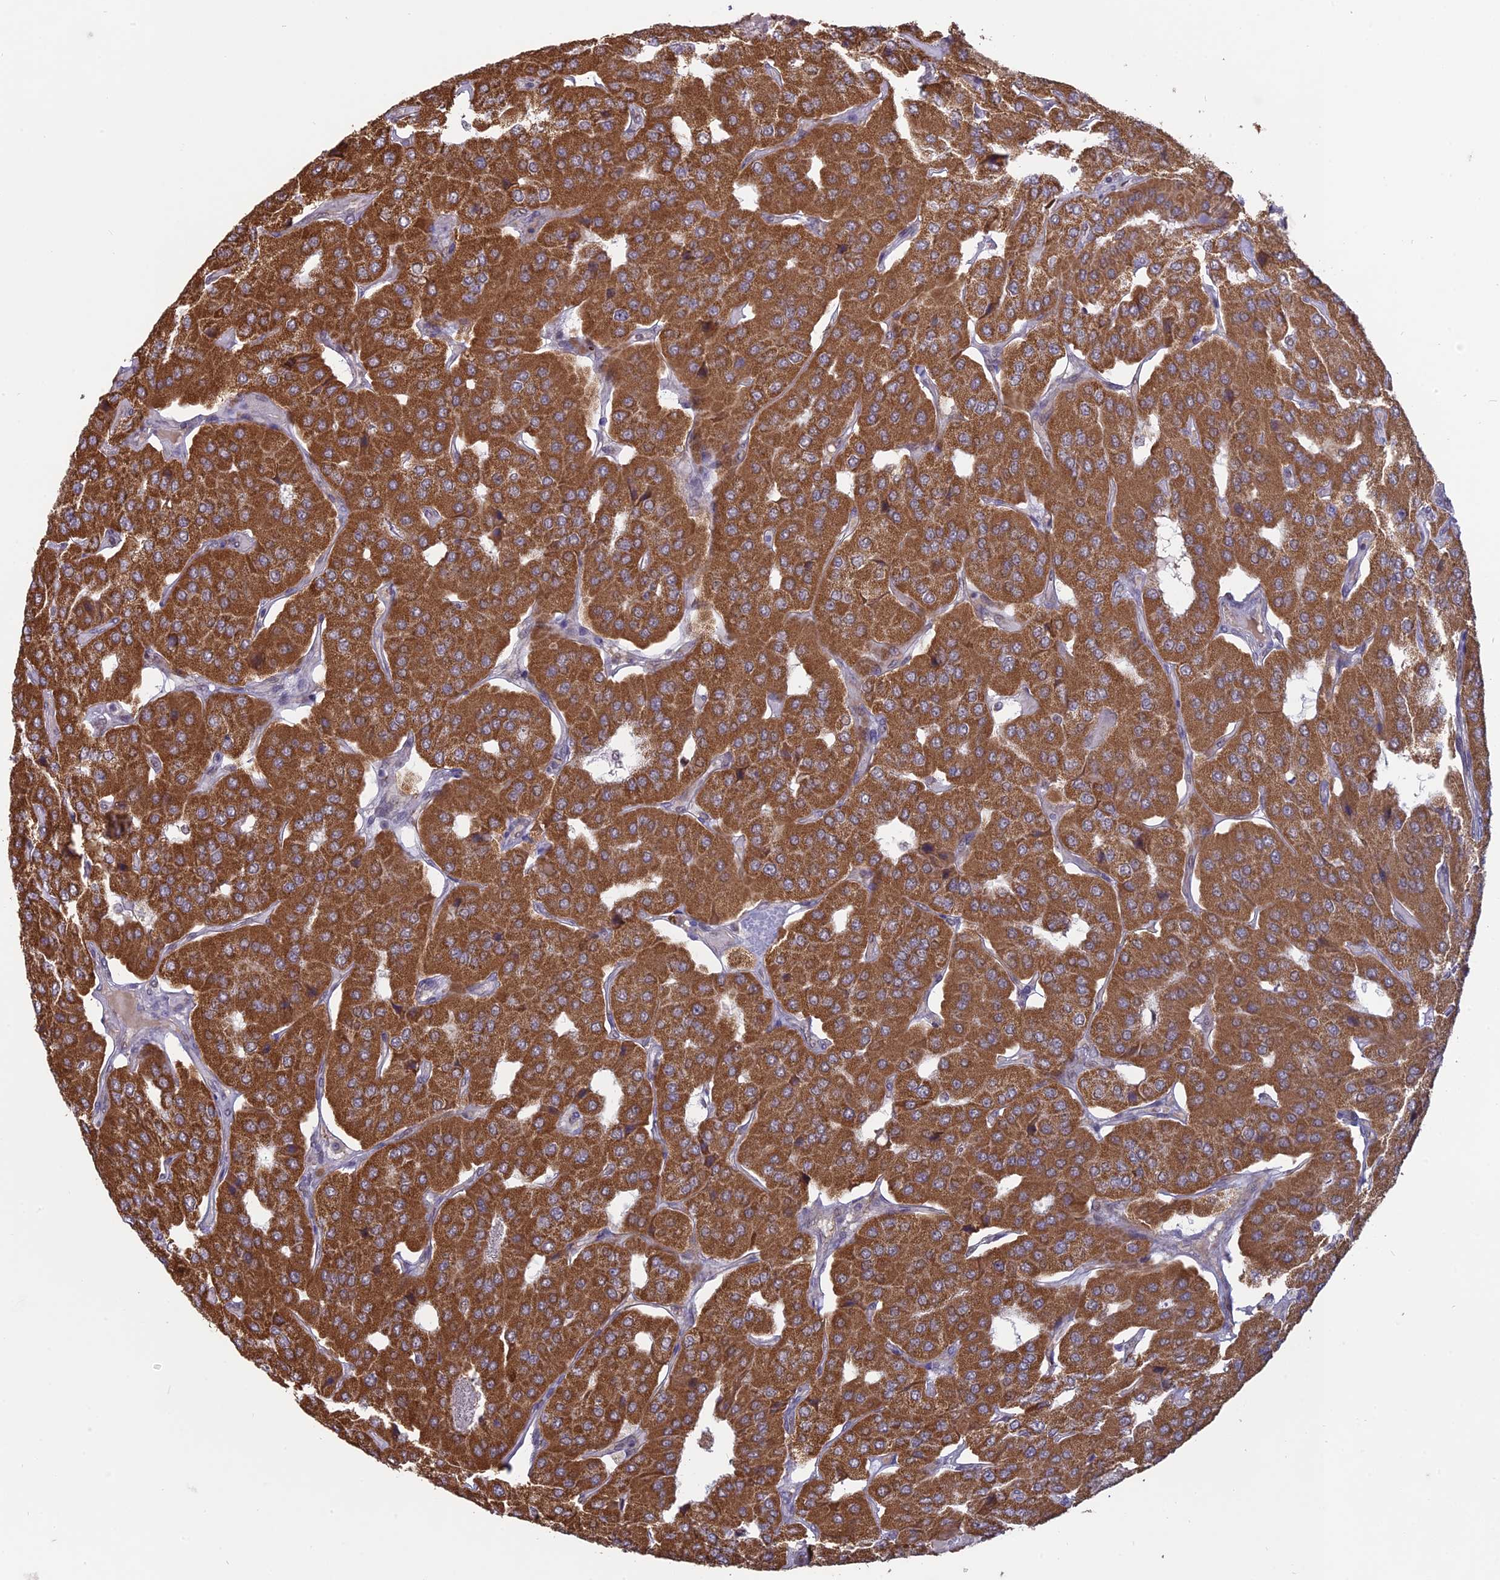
{"staining": {"intensity": "strong", "quantity": ">75%", "location": "cytoplasmic/membranous"}, "tissue": "parathyroid gland", "cell_type": "Glandular cells", "image_type": "normal", "snomed": [{"axis": "morphology", "description": "Normal tissue, NOS"}, {"axis": "morphology", "description": "Adenoma, NOS"}, {"axis": "topography", "description": "Parathyroid gland"}], "caption": "Glandular cells show high levels of strong cytoplasmic/membranous staining in approximately >75% of cells in benign parathyroid gland.", "gene": "ARHGAP40", "patient": {"sex": "female", "age": 86}}